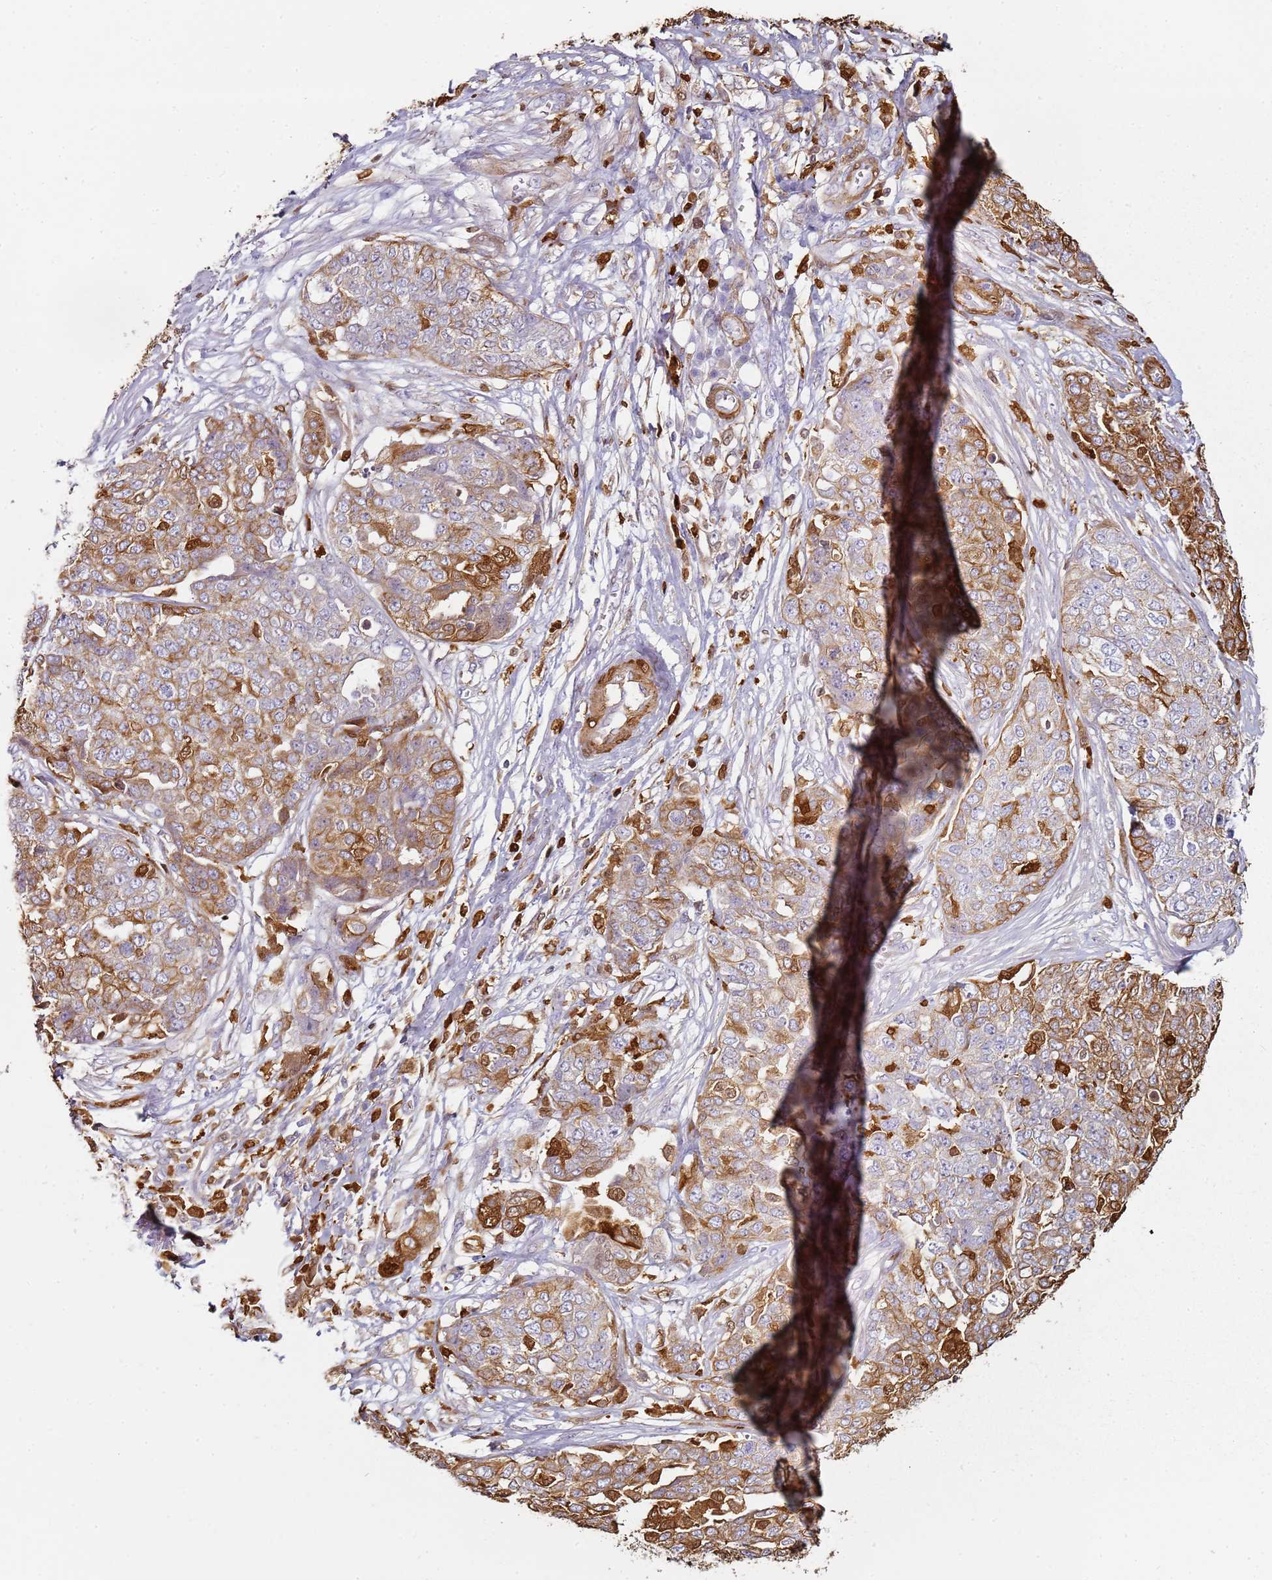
{"staining": {"intensity": "moderate", "quantity": ">75%", "location": "cytoplasmic/membranous,nuclear"}, "tissue": "ovarian cancer", "cell_type": "Tumor cells", "image_type": "cancer", "snomed": [{"axis": "morphology", "description": "Cystadenocarcinoma, serous, NOS"}, {"axis": "topography", "description": "Soft tissue"}, {"axis": "topography", "description": "Ovary"}], "caption": "Protein expression analysis of human serous cystadenocarcinoma (ovarian) reveals moderate cytoplasmic/membranous and nuclear positivity in approximately >75% of tumor cells.", "gene": "S100A4", "patient": {"sex": "female", "age": 57}}